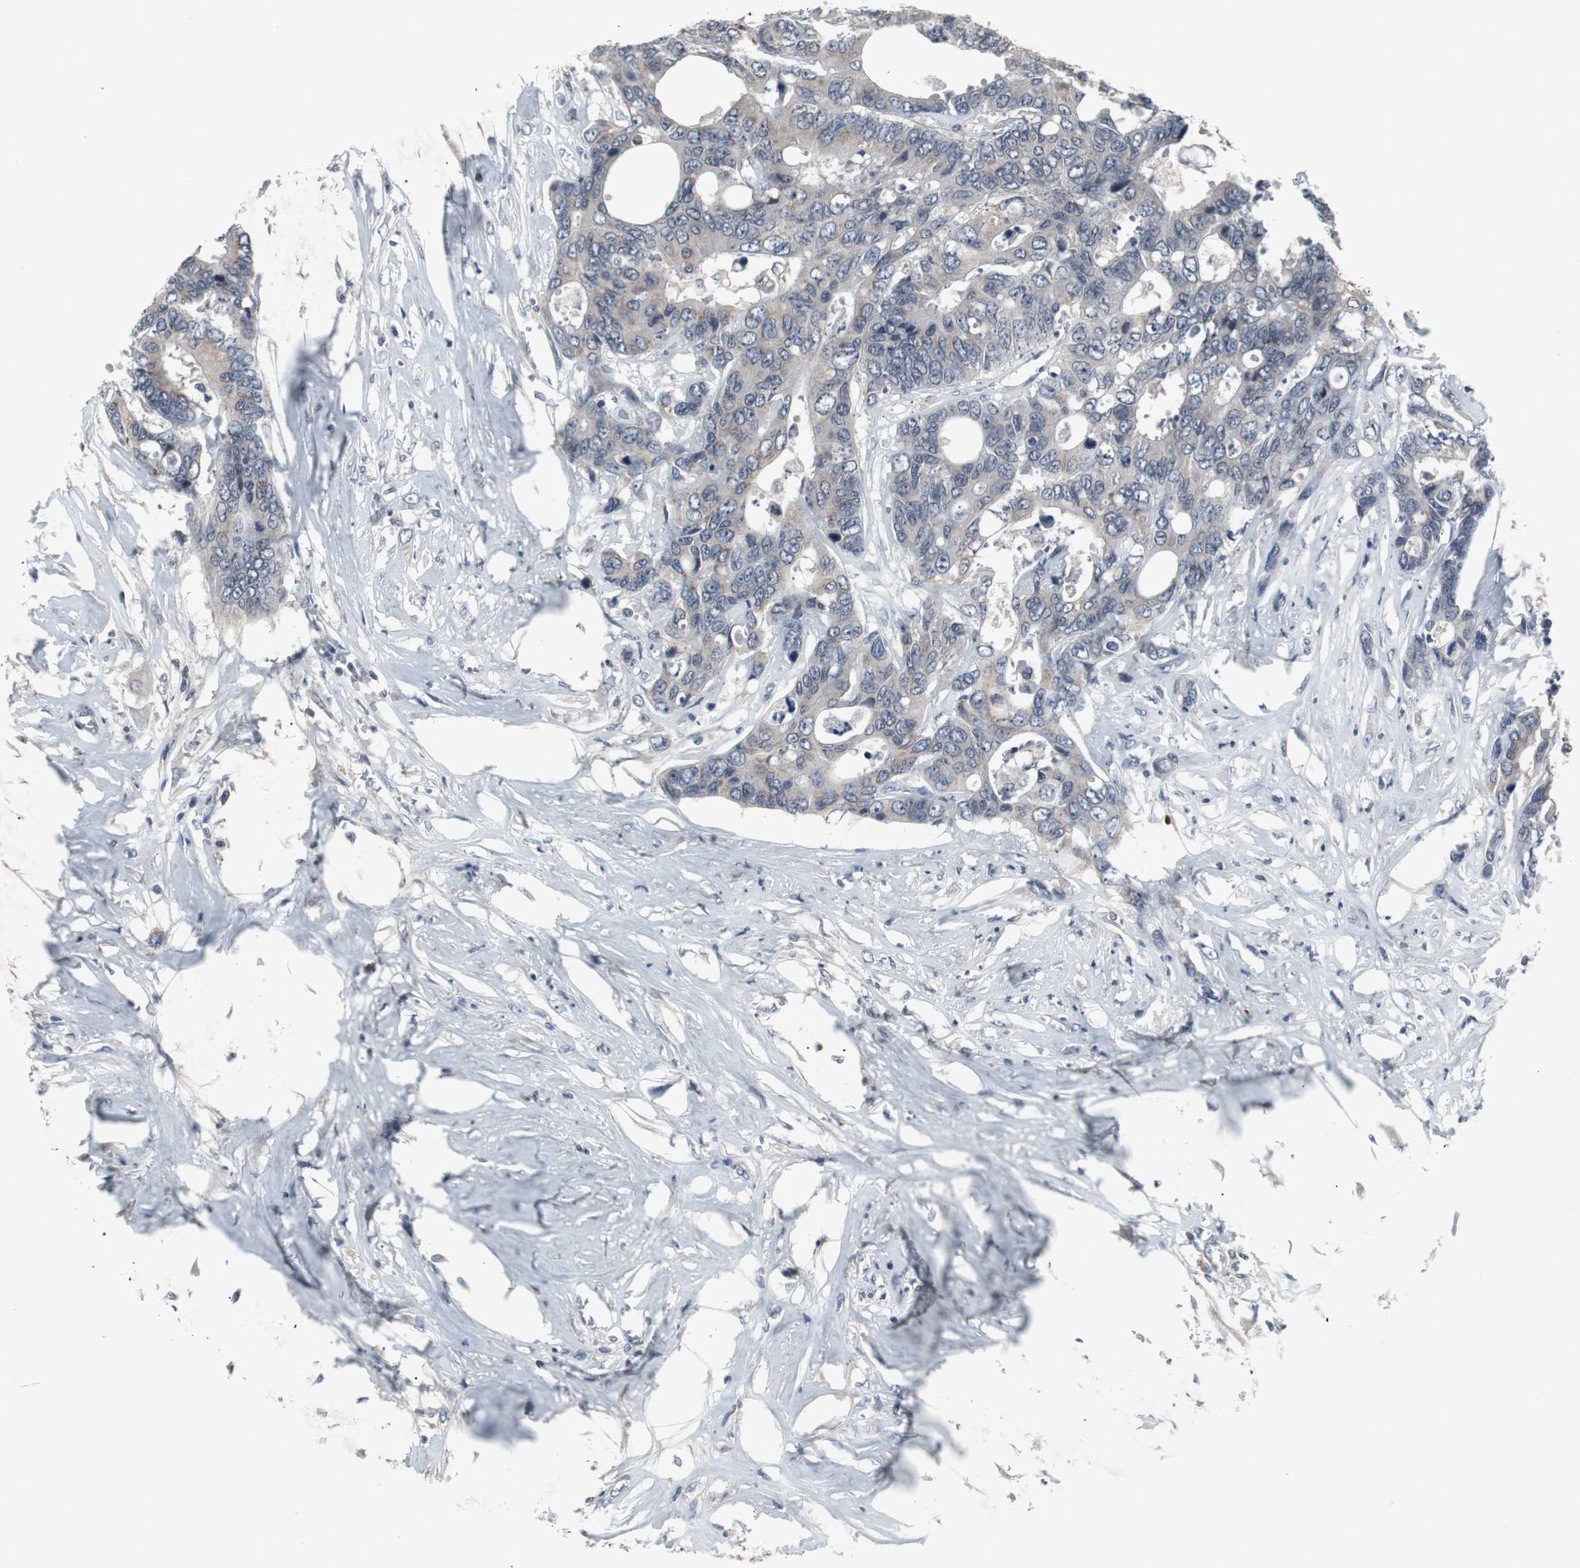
{"staining": {"intensity": "weak", "quantity": "<25%", "location": "cytoplasmic/membranous"}, "tissue": "colorectal cancer", "cell_type": "Tumor cells", "image_type": "cancer", "snomed": [{"axis": "morphology", "description": "Adenocarcinoma, NOS"}, {"axis": "topography", "description": "Rectum"}], "caption": "Immunohistochemistry (IHC) image of neoplastic tissue: human colorectal cancer (adenocarcinoma) stained with DAB (3,3'-diaminobenzidine) demonstrates no significant protein positivity in tumor cells. Nuclei are stained in blue.", "gene": "ZNF396", "patient": {"sex": "male", "age": 55}}